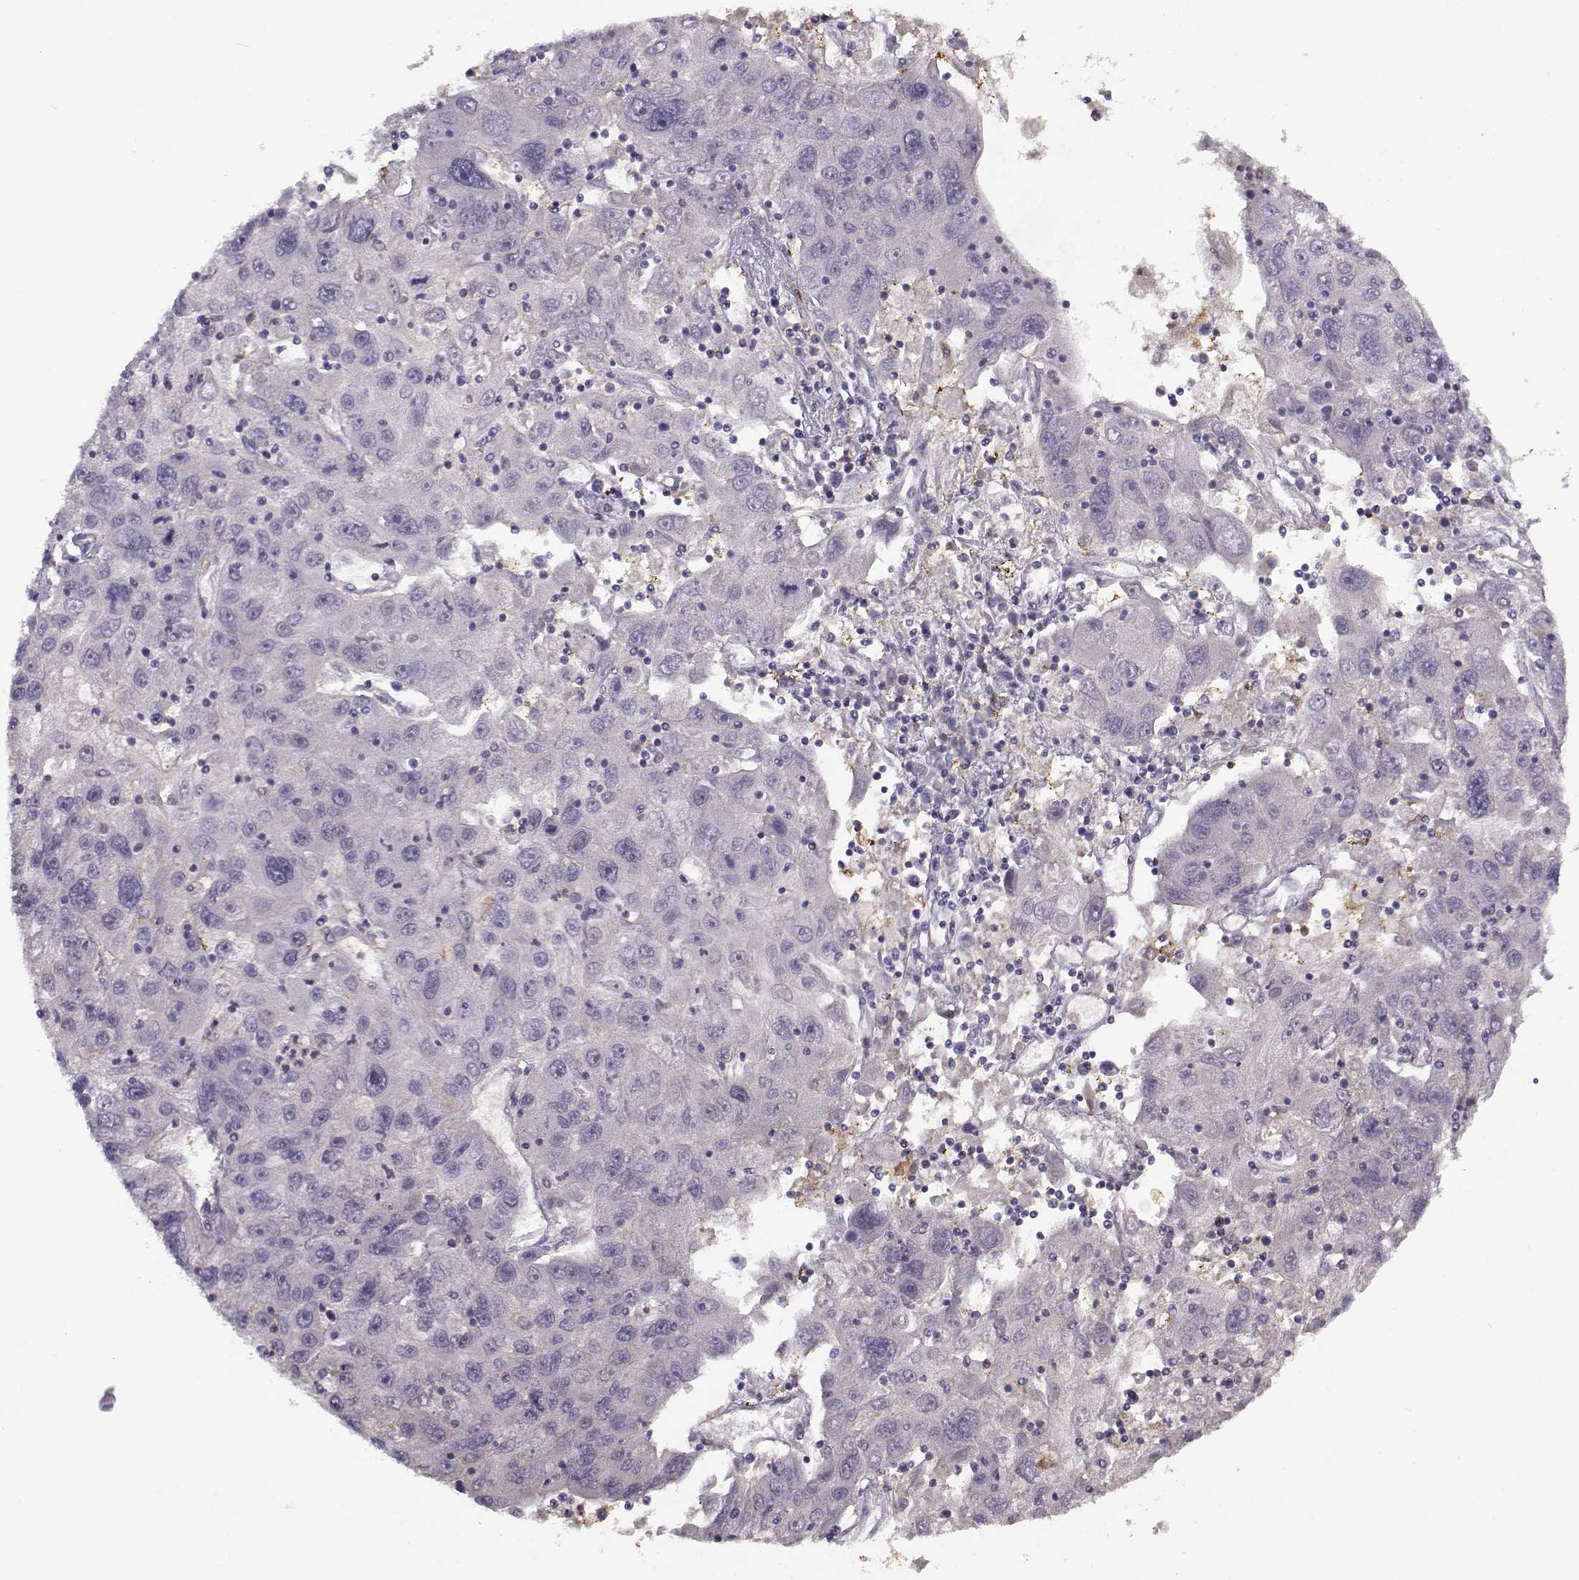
{"staining": {"intensity": "negative", "quantity": "none", "location": "none"}, "tissue": "stomach cancer", "cell_type": "Tumor cells", "image_type": "cancer", "snomed": [{"axis": "morphology", "description": "Adenocarcinoma, NOS"}, {"axis": "topography", "description": "Stomach"}], "caption": "Tumor cells are negative for protein expression in human stomach adenocarcinoma.", "gene": "UCP3", "patient": {"sex": "male", "age": 56}}